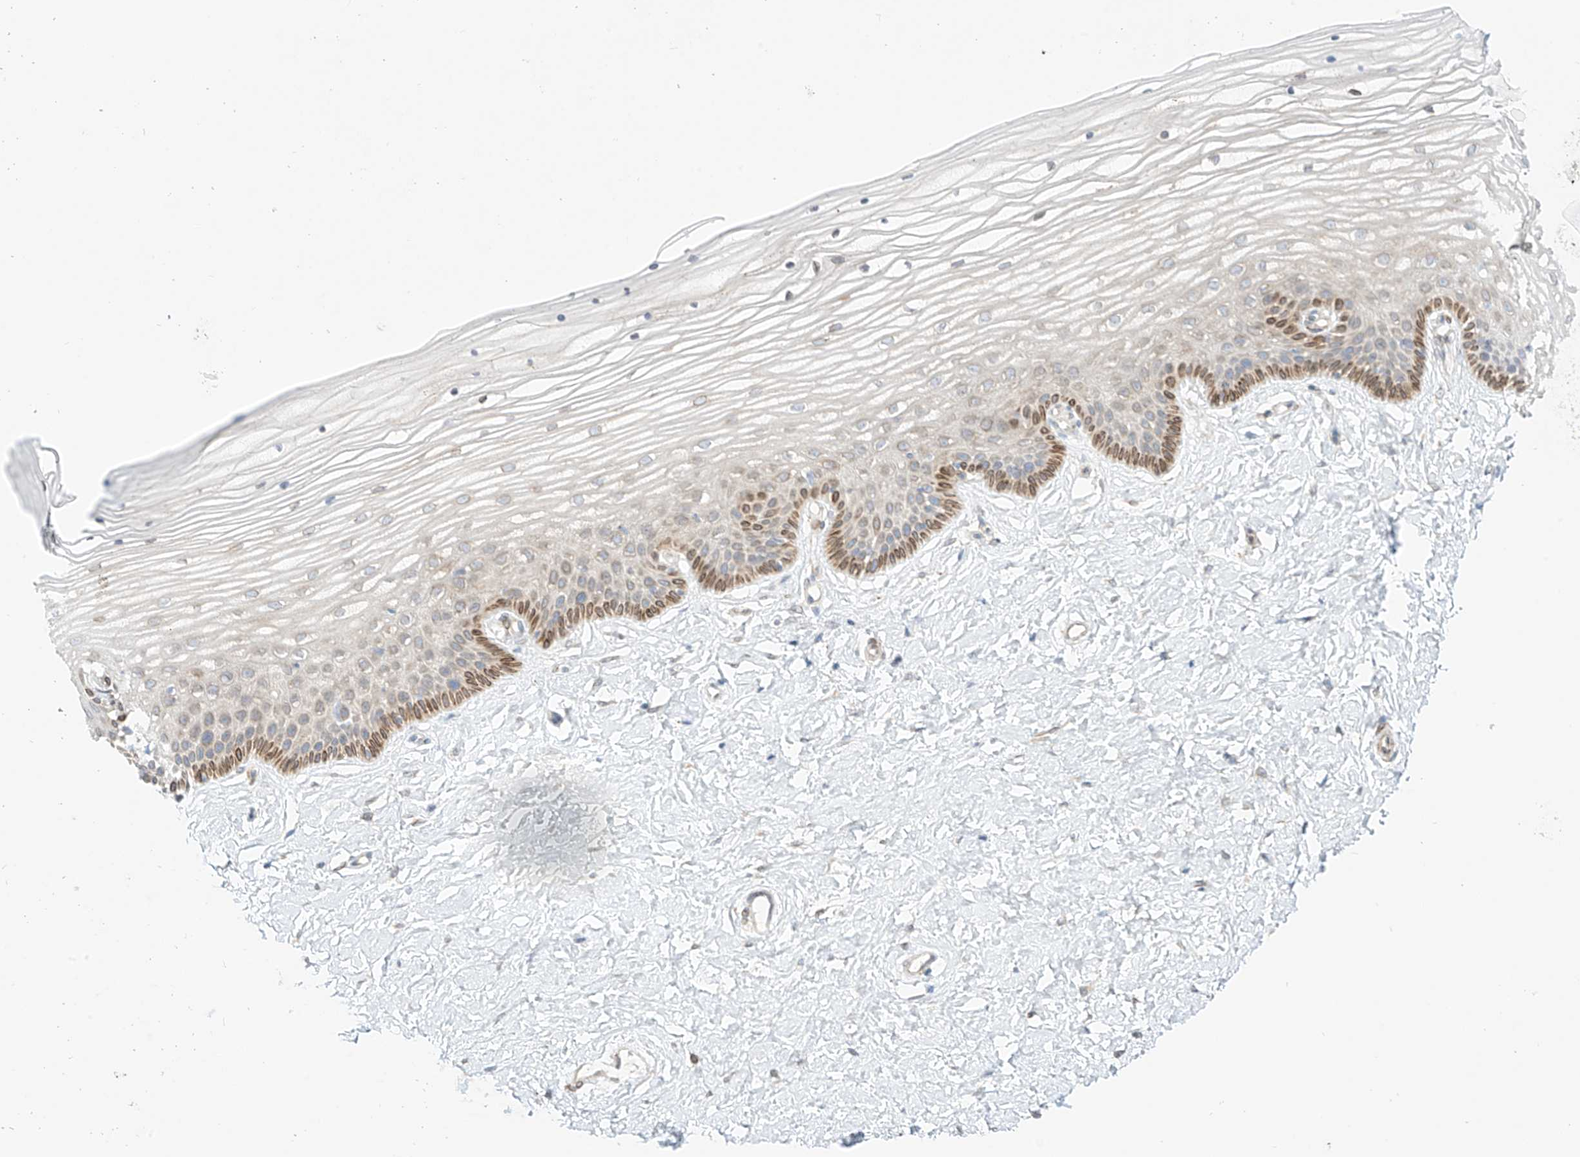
{"staining": {"intensity": "moderate", "quantity": "<25%", "location": "cytoplasmic/membranous"}, "tissue": "vagina", "cell_type": "Squamous epithelial cells", "image_type": "normal", "snomed": [{"axis": "morphology", "description": "Normal tissue, NOS"}, {"axis": "topography", "description": "Vagina"}, {"axis": "topography", "description": "Cervix"}], "caption": "The immunohistochemical stain highlights moderate cytoplasmic/membranous expression in squamous epithelial cells of unremarkable vagina.", "gene": "PCYOX1", "patient": {"sex": "female", "age": 40}}